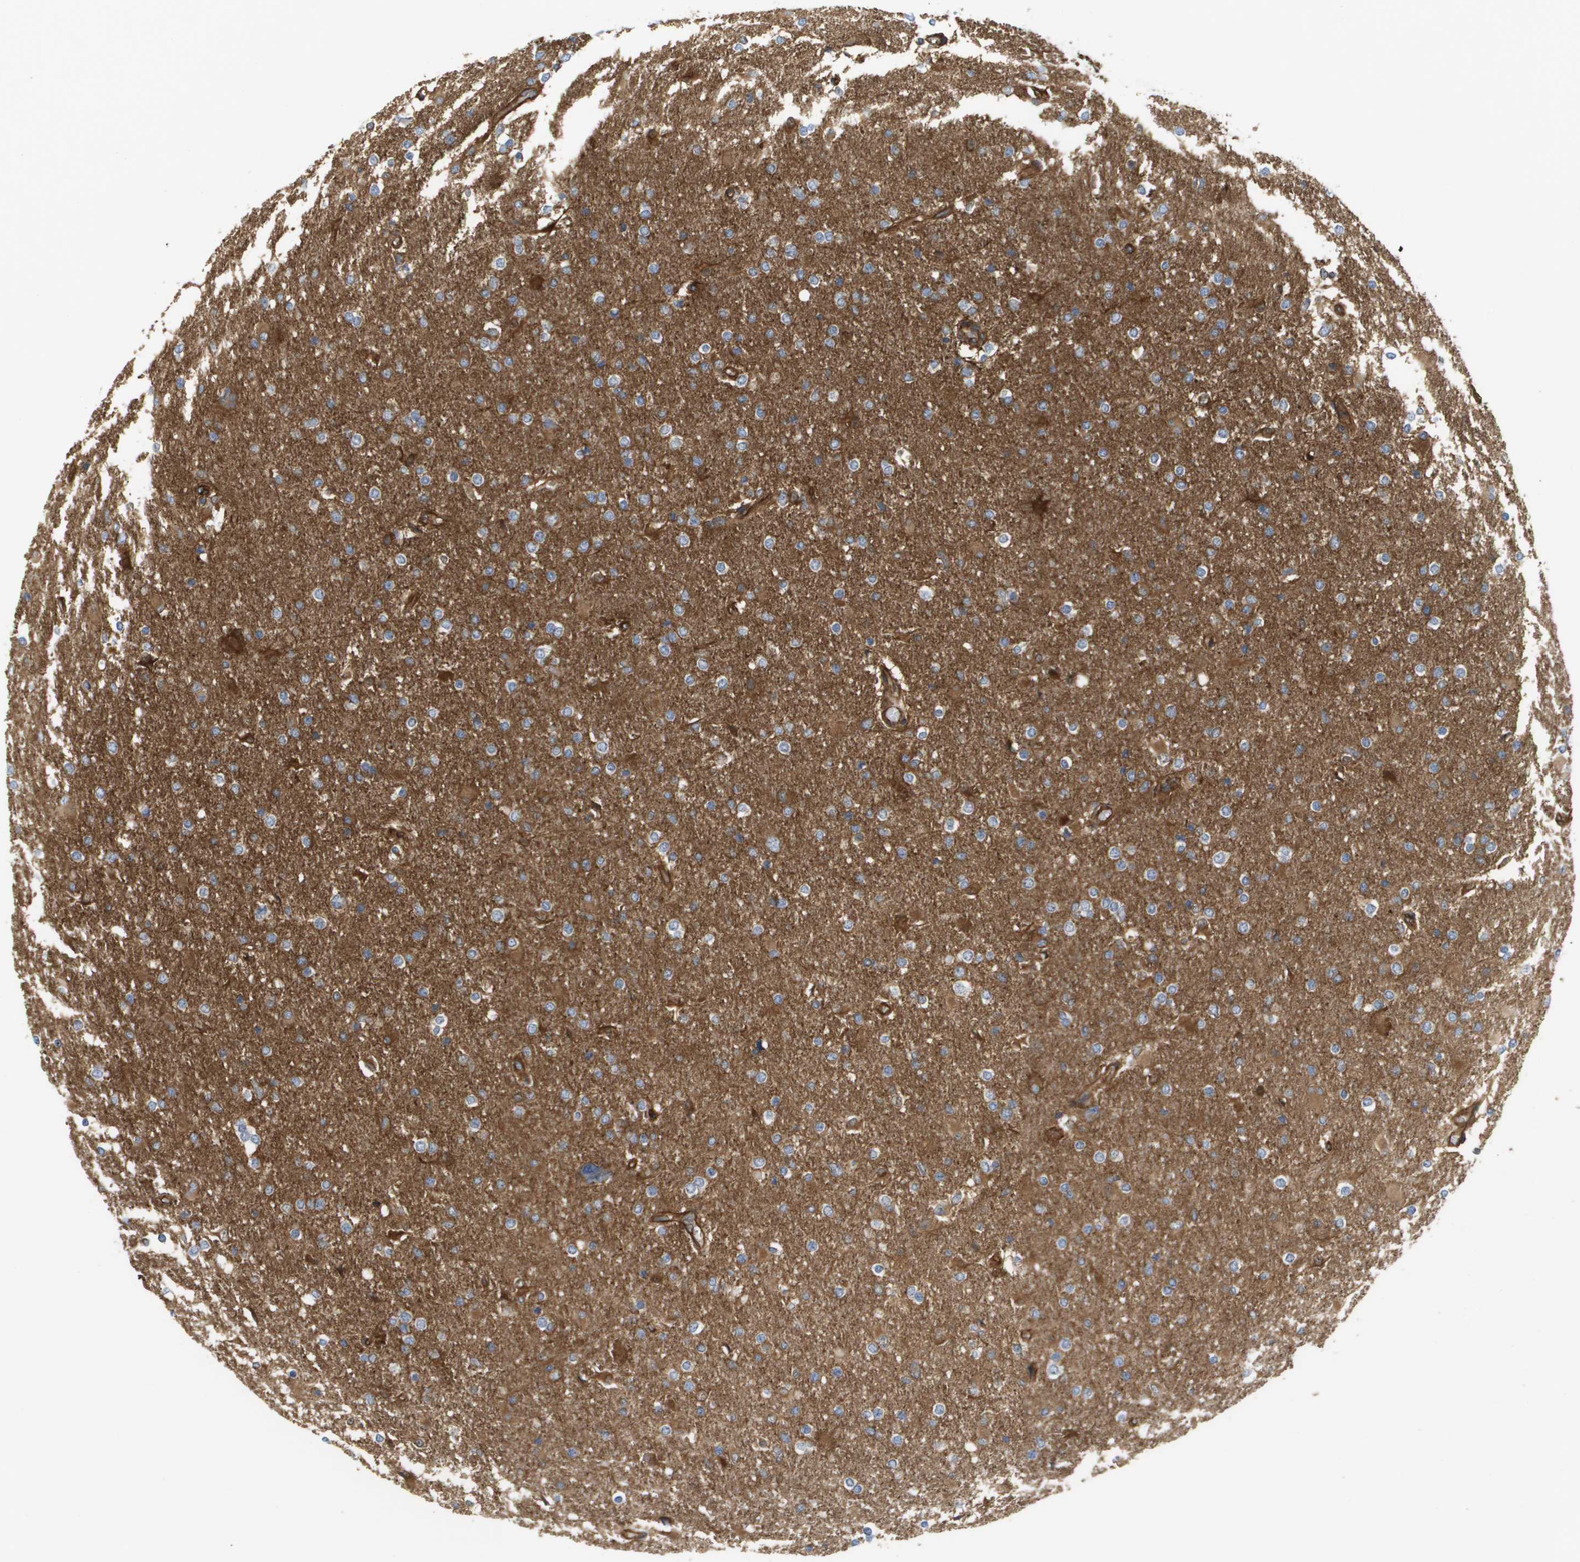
{"staining": {"intensity": "moderate", "quantity": "<25%", "location": "cytoplasmic/membranous"}, "tissue": "glioma", "cell_type": "Tumor cells", "image_type": "cancer", "snomed": [{"axis": "morphology", "description": "Glioma, malignant, High grade"}, {"axis": "topography", "description": "Cerebral cortex"}], "caption": "A micrograph of human glioma stained for a protein demonstrates moderate cytoplasmic/membranous brown staining in tumor cells. The staining was performed using DAB (3,3'-diaminobenzidine) to visualize the protein expression in brown, while the nuclei were stained in blue with hematoxylin (Magnification: 20x).", "gene": "SGMS2", "patient": {"sex": "female", "age": 36}}